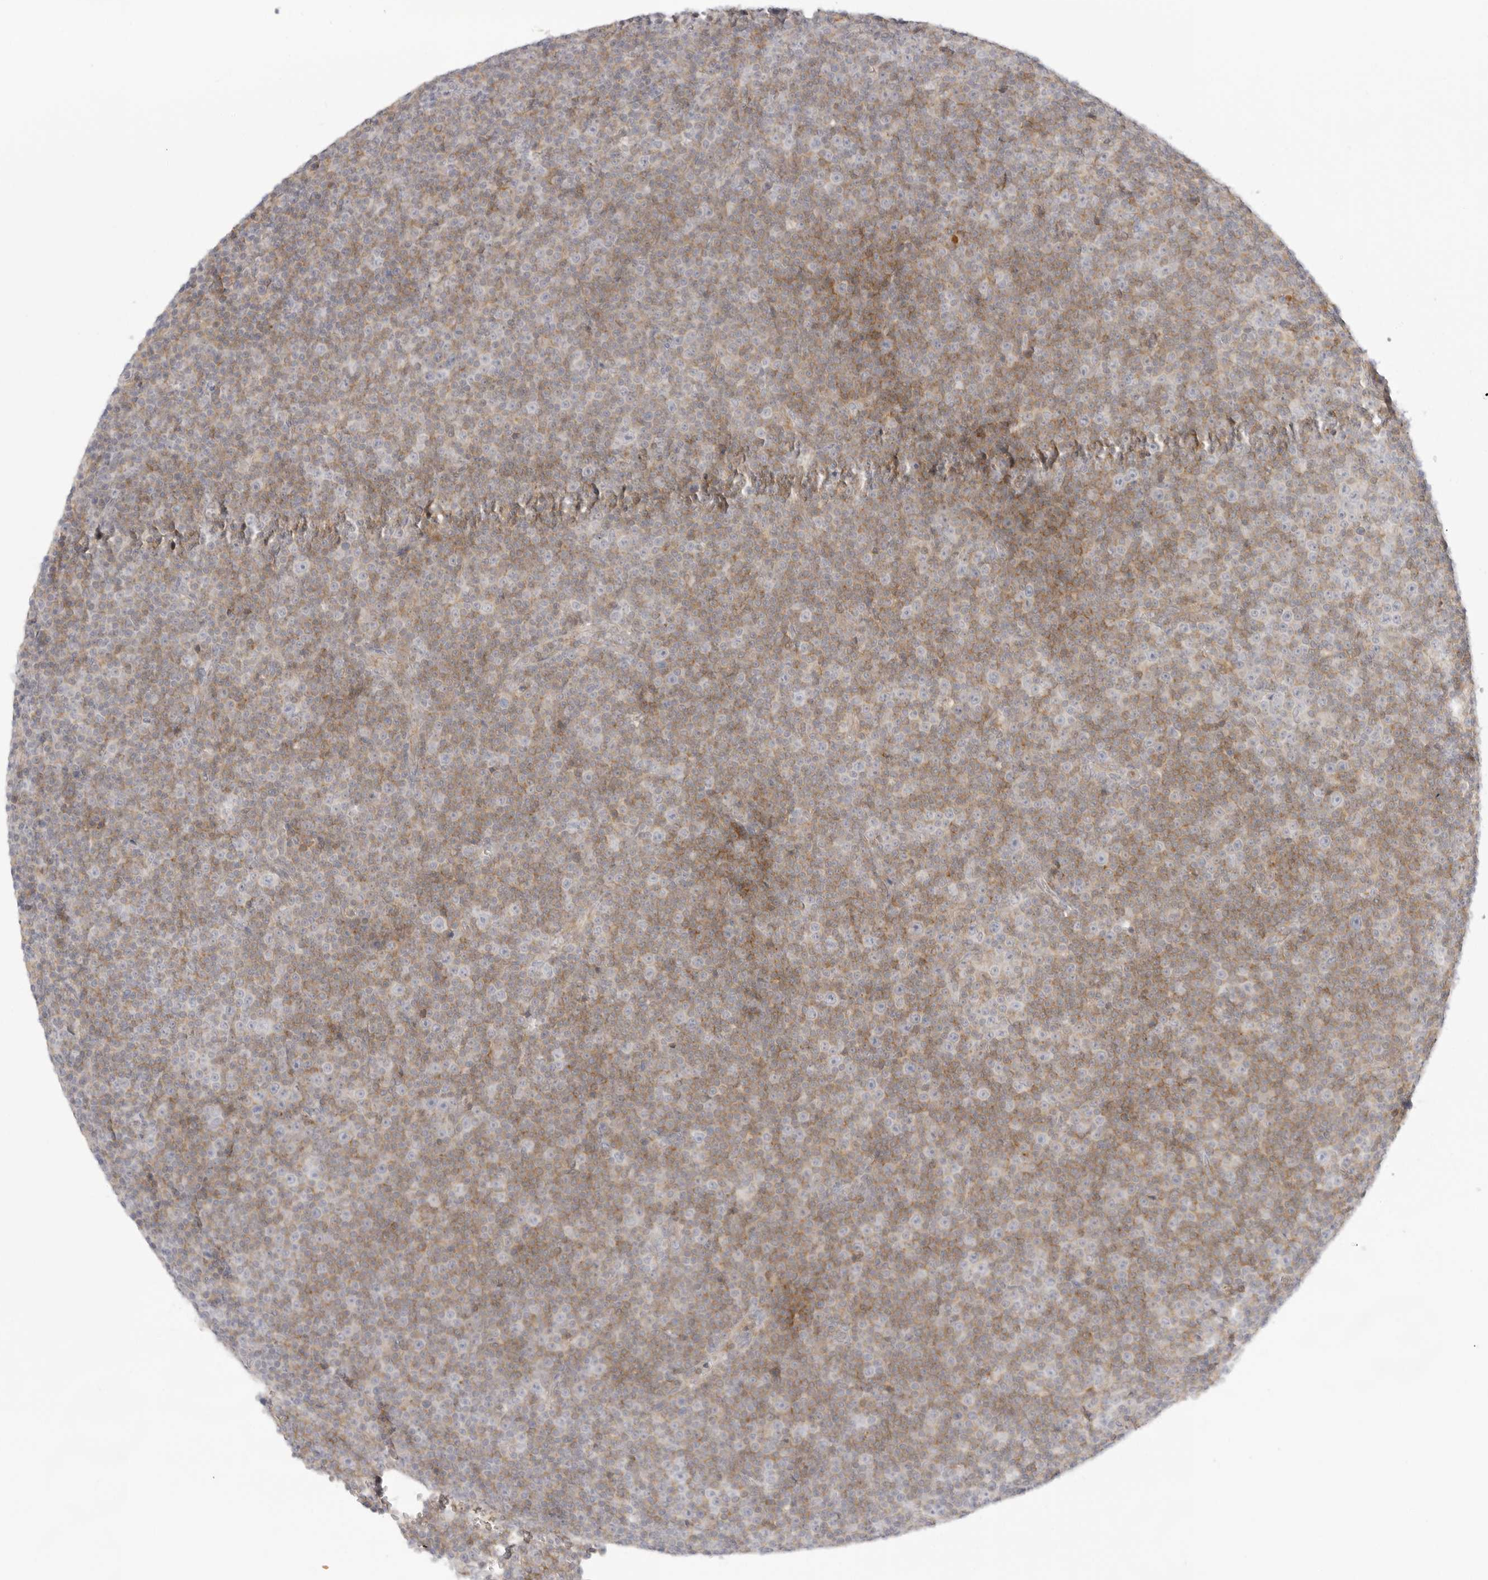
{"staining": {"intensity": "weak", "quantity": "25%-75%", "location": "cytoplasmic/membranous"}, "tissue": "lymphoma", "cell_type": "Tumor cells", "image_type": "cancer", "snomed": [{"axis": "morphology", "description": "Malignant lymphoma, non-Hodgkin's type, Low grade"}, {"axis": "topography", "description": "Lymph node"}], "caption": "An image of lymphoma stained for a protein shows weak cytoplasmic/membranous brown staining in tumor cells.", "gene": "TNFRSF14", "patient": {"sex": "female", "age": 67}}